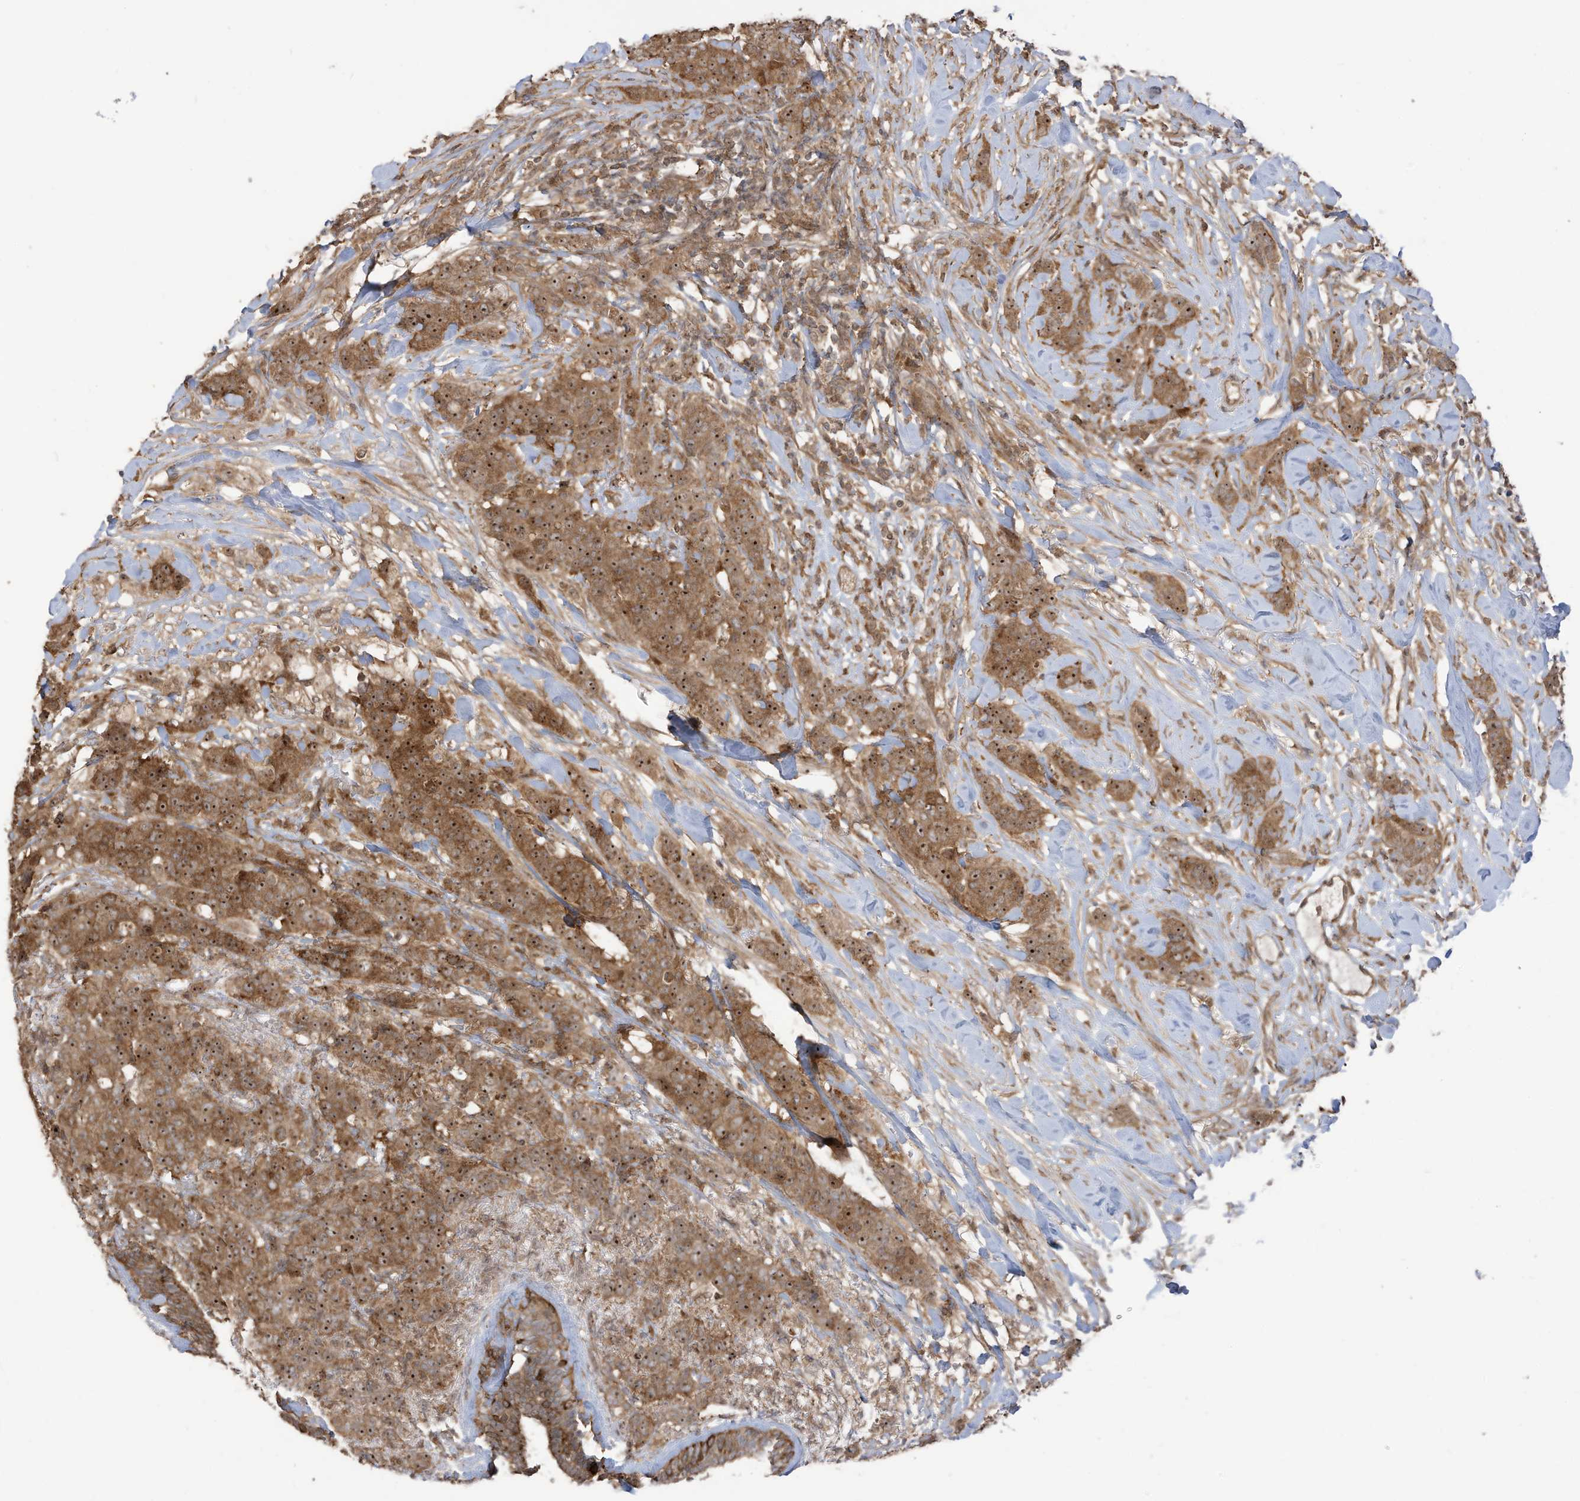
{"staining": {"intensity": "strong", "quantity": ">75%", "location": "cytoplasmic/membranous,nuclear"}, "tissue": "breast cancer", "cell_type": "Tumor cells", "image_type": "cancer", "snomed": [{"axis": "morphology", "description": "Duct carcinoma"}, {"axis": "topography", "description": "Breast"}], "caption": "The photomicrograph shows immunohistochemical staining of breast invasive ductal carcinoma. There is strong cytoplasmic/membranous and nuclear expression is seen in approximately >75% of tumor cells.", "gene": "CARF", "patient": {"sex": "female", "age": 40}}